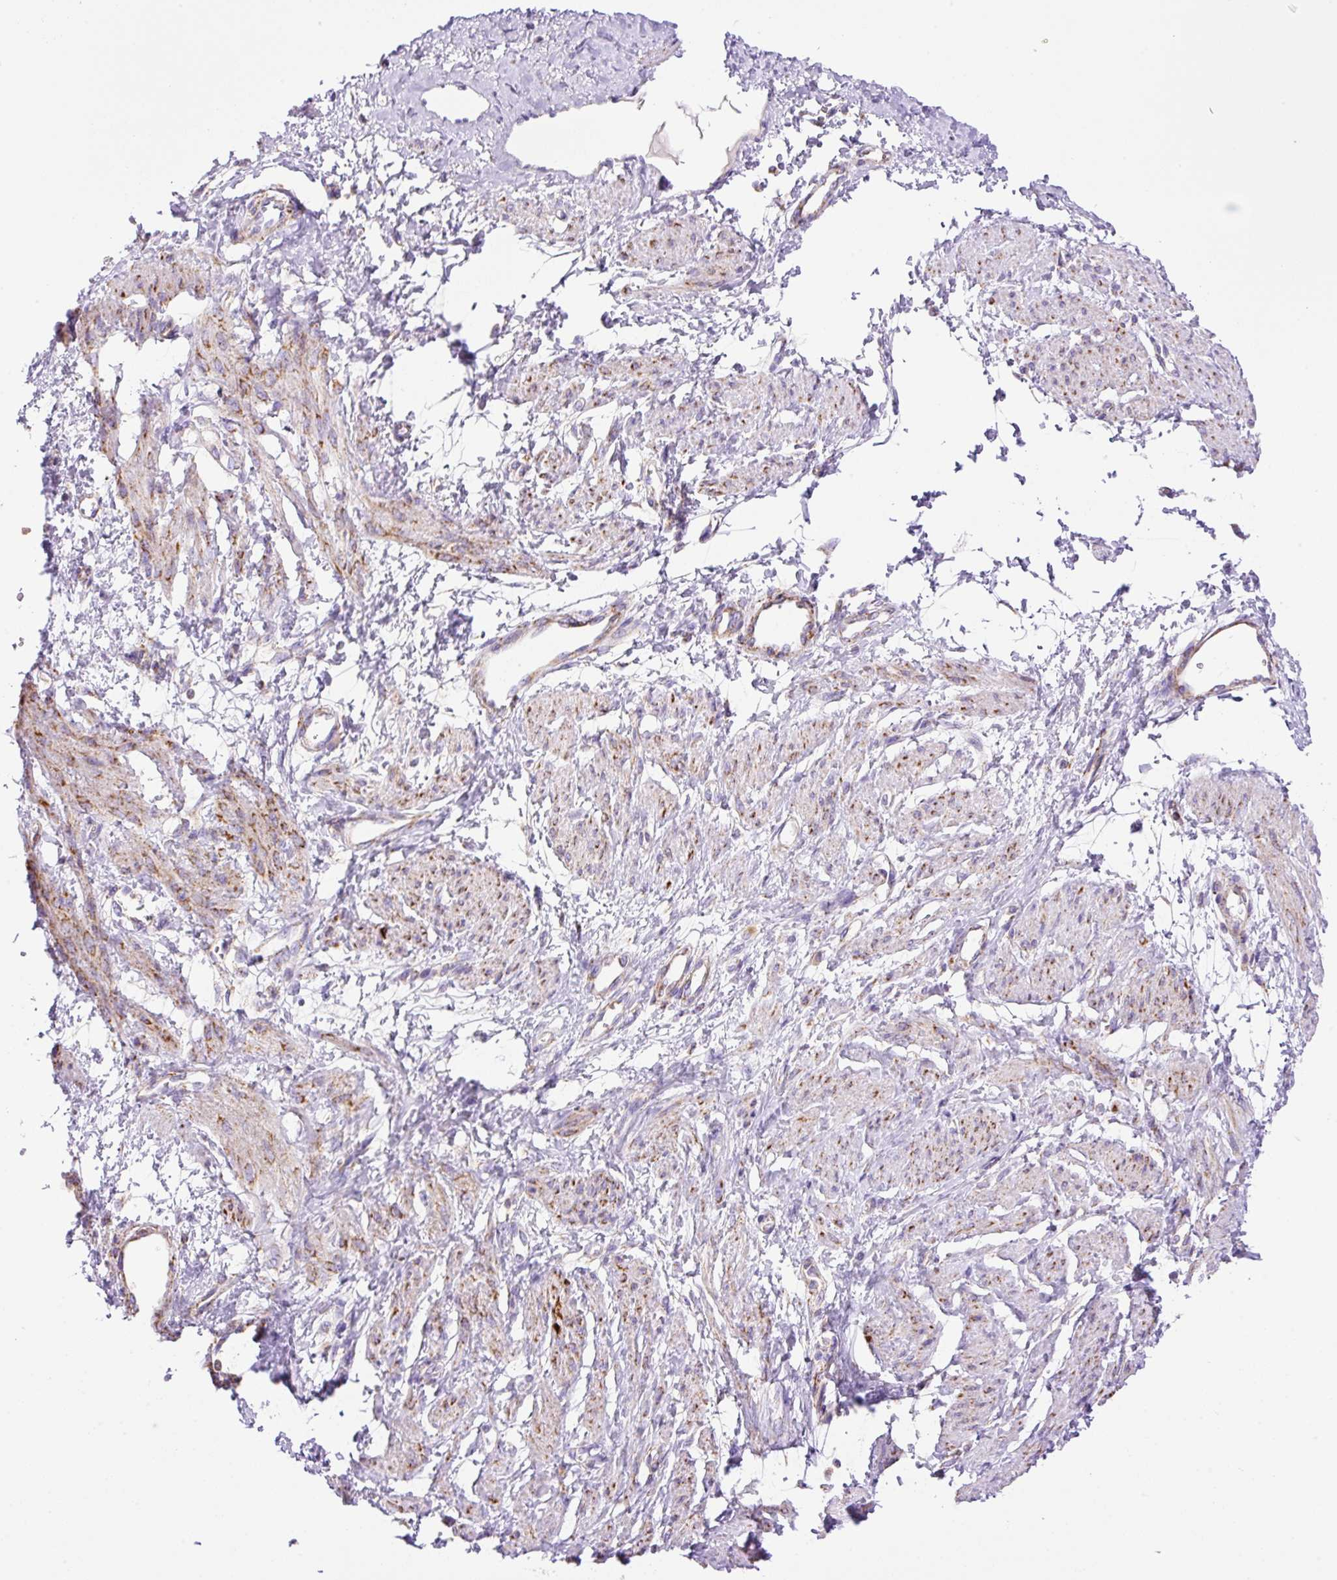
{"staining": {"intensity": "moderate", "quantity": "25%-75%", "location": "cytoplasmic/membranous"}, "tissue": "smooth muscle", "cell_type": "Smooth muscle cells", "image_type": "normal", "snomed": [{"axis": "morphology", "description": "Normal tissue, NOS"}, {"axis": "topography", "description": "Smooth muscle"}, {"axis": "topography", "description": "Uterus"}], "caption": "Protein analysis of unremarkable smooth muscle shows moderate cytoplasmic/membranous staining in approximately 25%-75% of smooth muscle cells. (DAB IHC with brightfield microscopy, high magnification).", "gene": "NF1", "patient": {"sex": "female", "age": 39}}